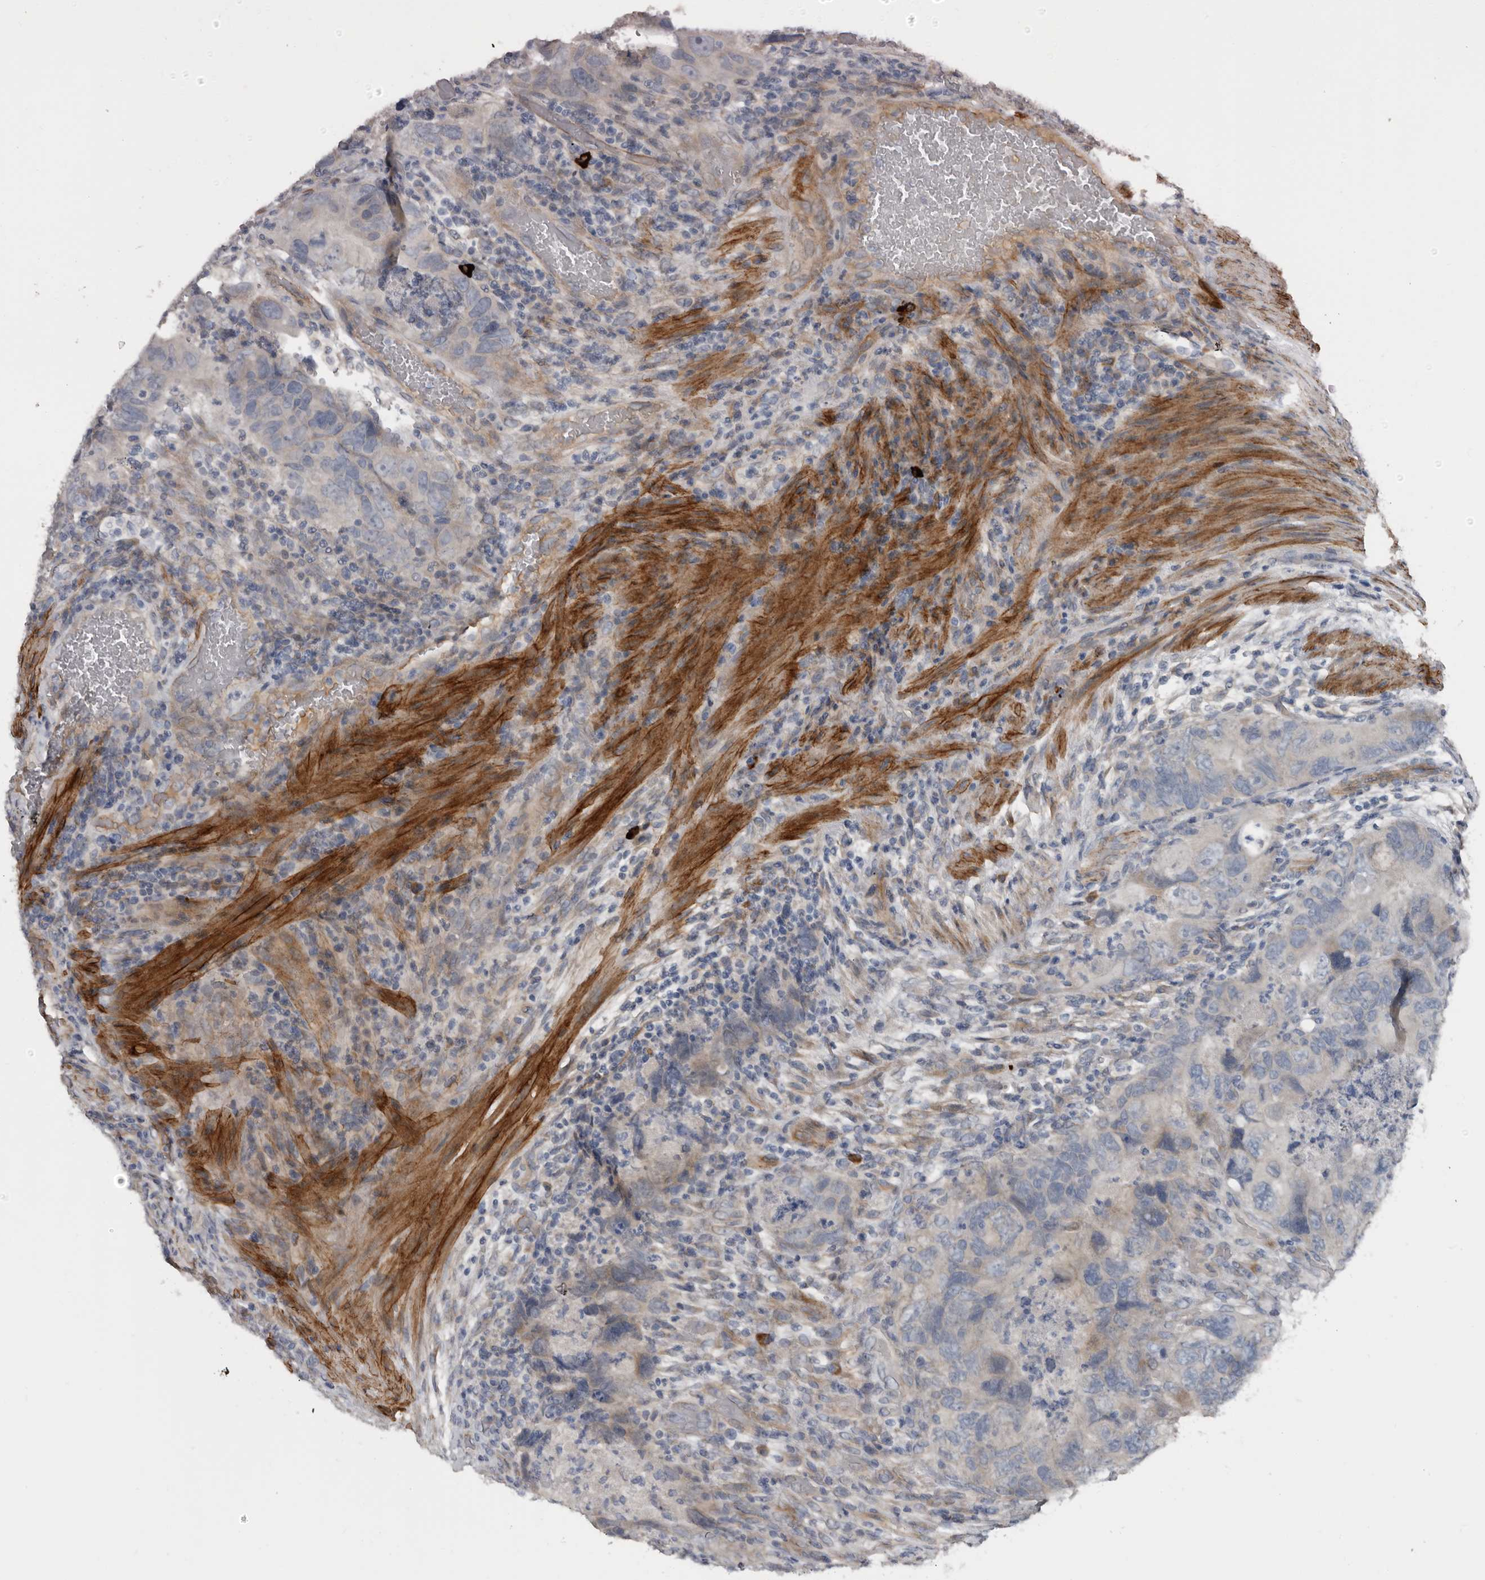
{"staining": {"intensity": "weak", "quantity": "<25%", "location": "cytoplasmic/membranous"}, "tissue": "colorectal cancer", "cell_type": "Tumor cells", "image_type": "cancer", "snomed": [{"axis": "morphology", "description": "Adenocarcinoma, NOS"}, {"axis": "topography", "description": "Rectum"}], "caption": "The histopathology image displays no staining of tumor cells in colorectal cancer. (Immunohistochemistry (ihc), brightfield microscopy, high magnification).", "gene": "ZNF114", "patient": {"sex": "male", "age": 63}}